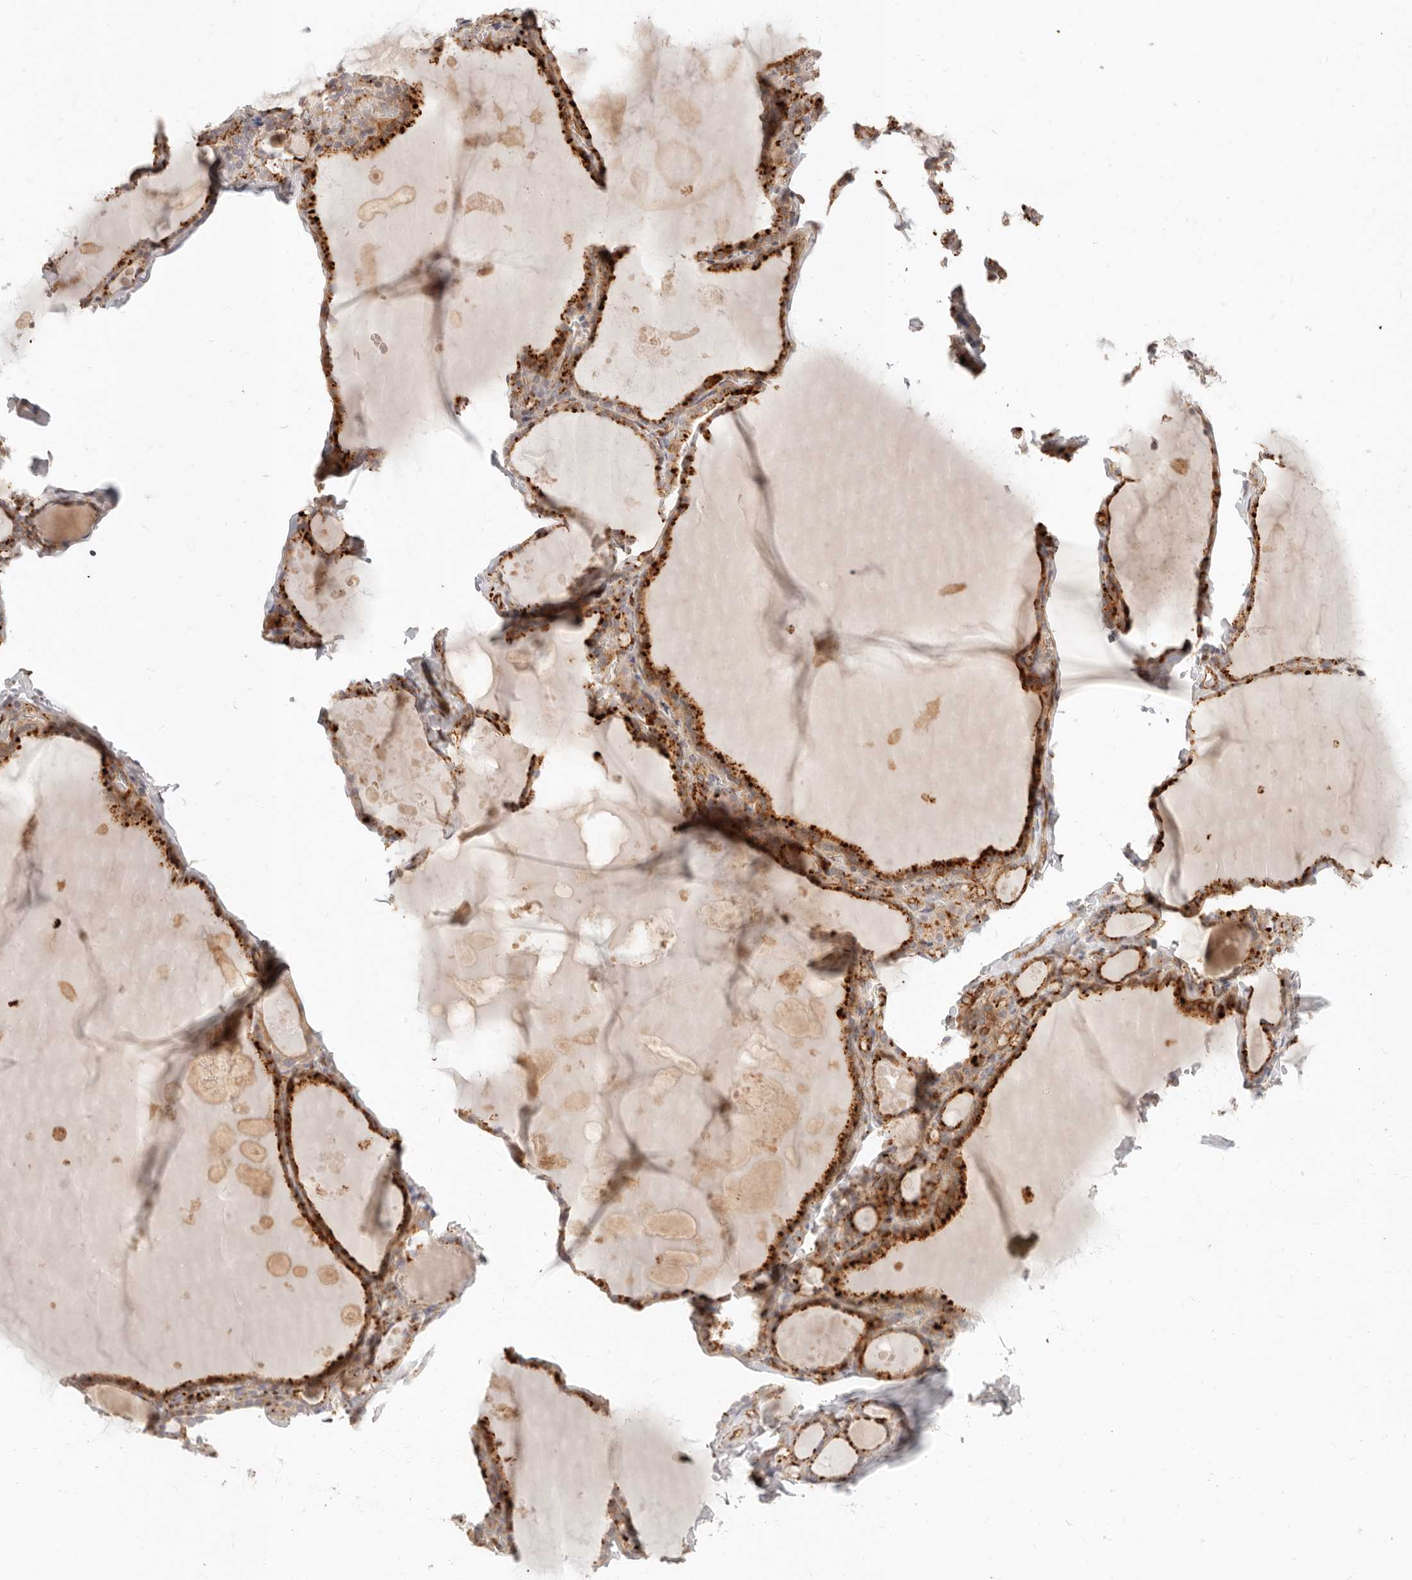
{"staining": {"intensity": "strong", "quantity": ">75%", "location": "cytoplasmic/membranous"}, "tissue": "thyroid gland", "cell_type": "Glandular cells", "image_type": "normal", "snomed": [{"axis": "morphology", "description": "Normal tissue, NOS"}, {"axis": "topography", "description": "Thyroid gland"}], "caption": "Glandular cells reveal strong cytoplasmic/membranous positivity in about >75% of cells in unremarkable thyroid gland. (DAB (3,3'-diaminobenzidine) IHC with brightfield microscopy, high magnification).", "gene": "SASS6", "patient": {"sex": "male", "age": 56}}